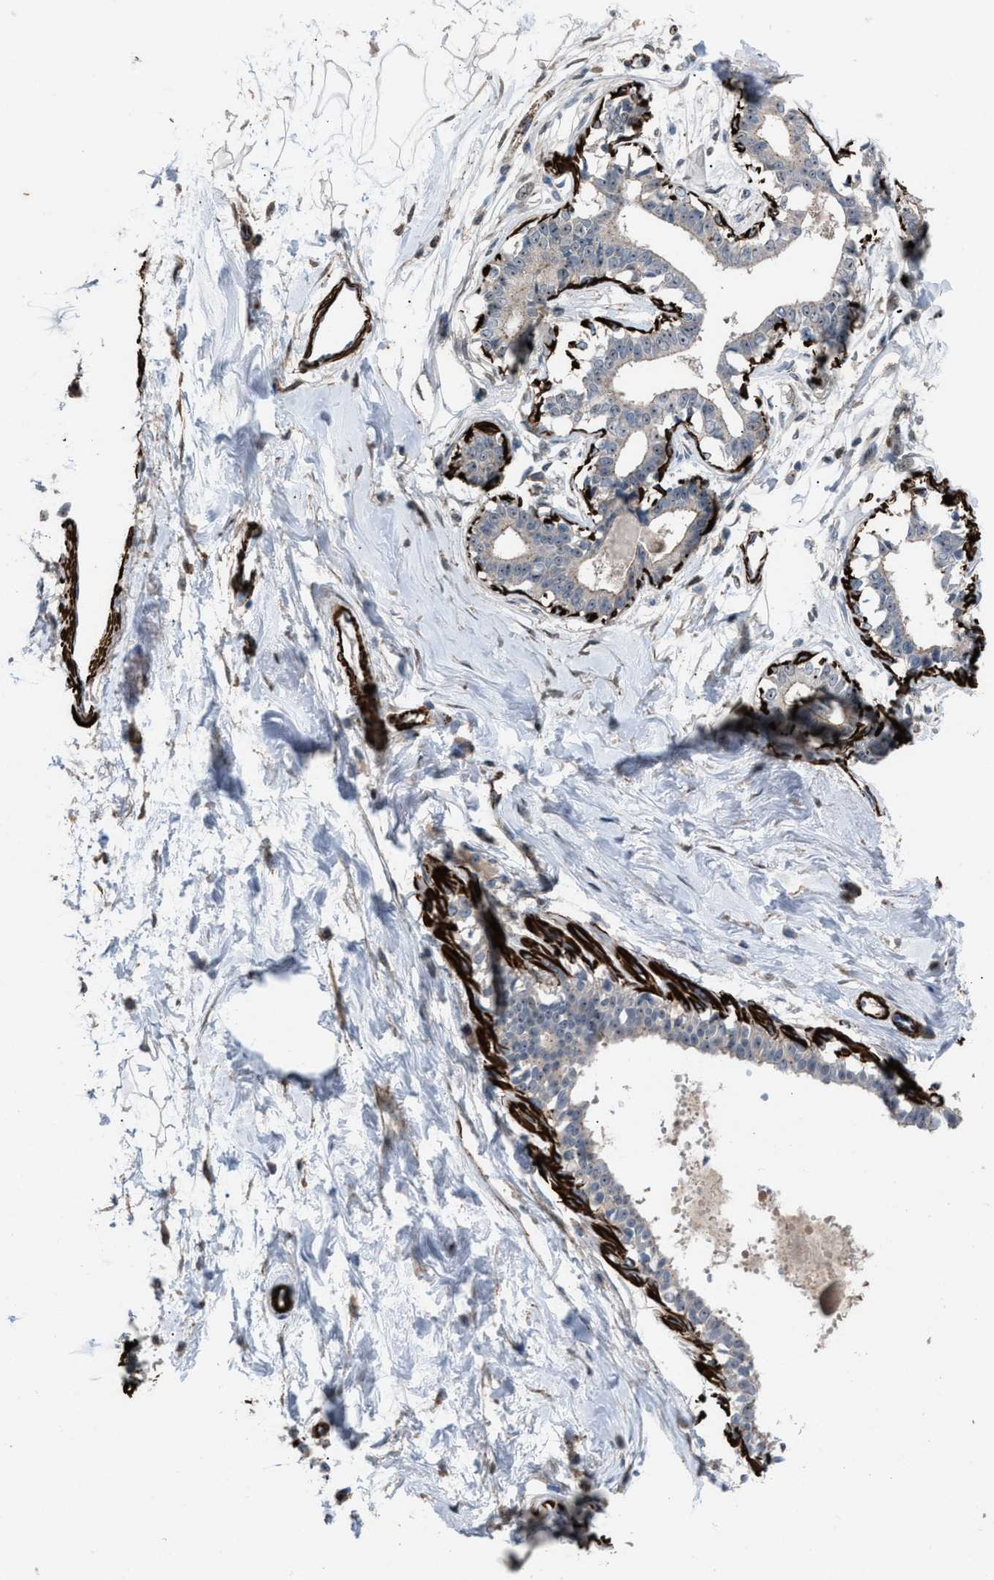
{"staining": {"intensity": "weak", "quantity": ">75%", "location": "cytoplasmic/membranous"}, "tissue": "breast", "cell_type": "Adipocytes", "image_type": "normal", "snomed": [{"axis": "morphology", "description": "Normal tissue, NOS"}, {"axis": "topography", "description": "Breast"}], "caption": "IHC of unremarkable human breast displays low levels of weak cytoplasmic/membranous staining in approximately >75% of adipocytes. (DAB IHC, brown staining for protein, blue staining for nuclei).", "gene": "NQO2", "patient": {"sex": "female", "age": 45}}